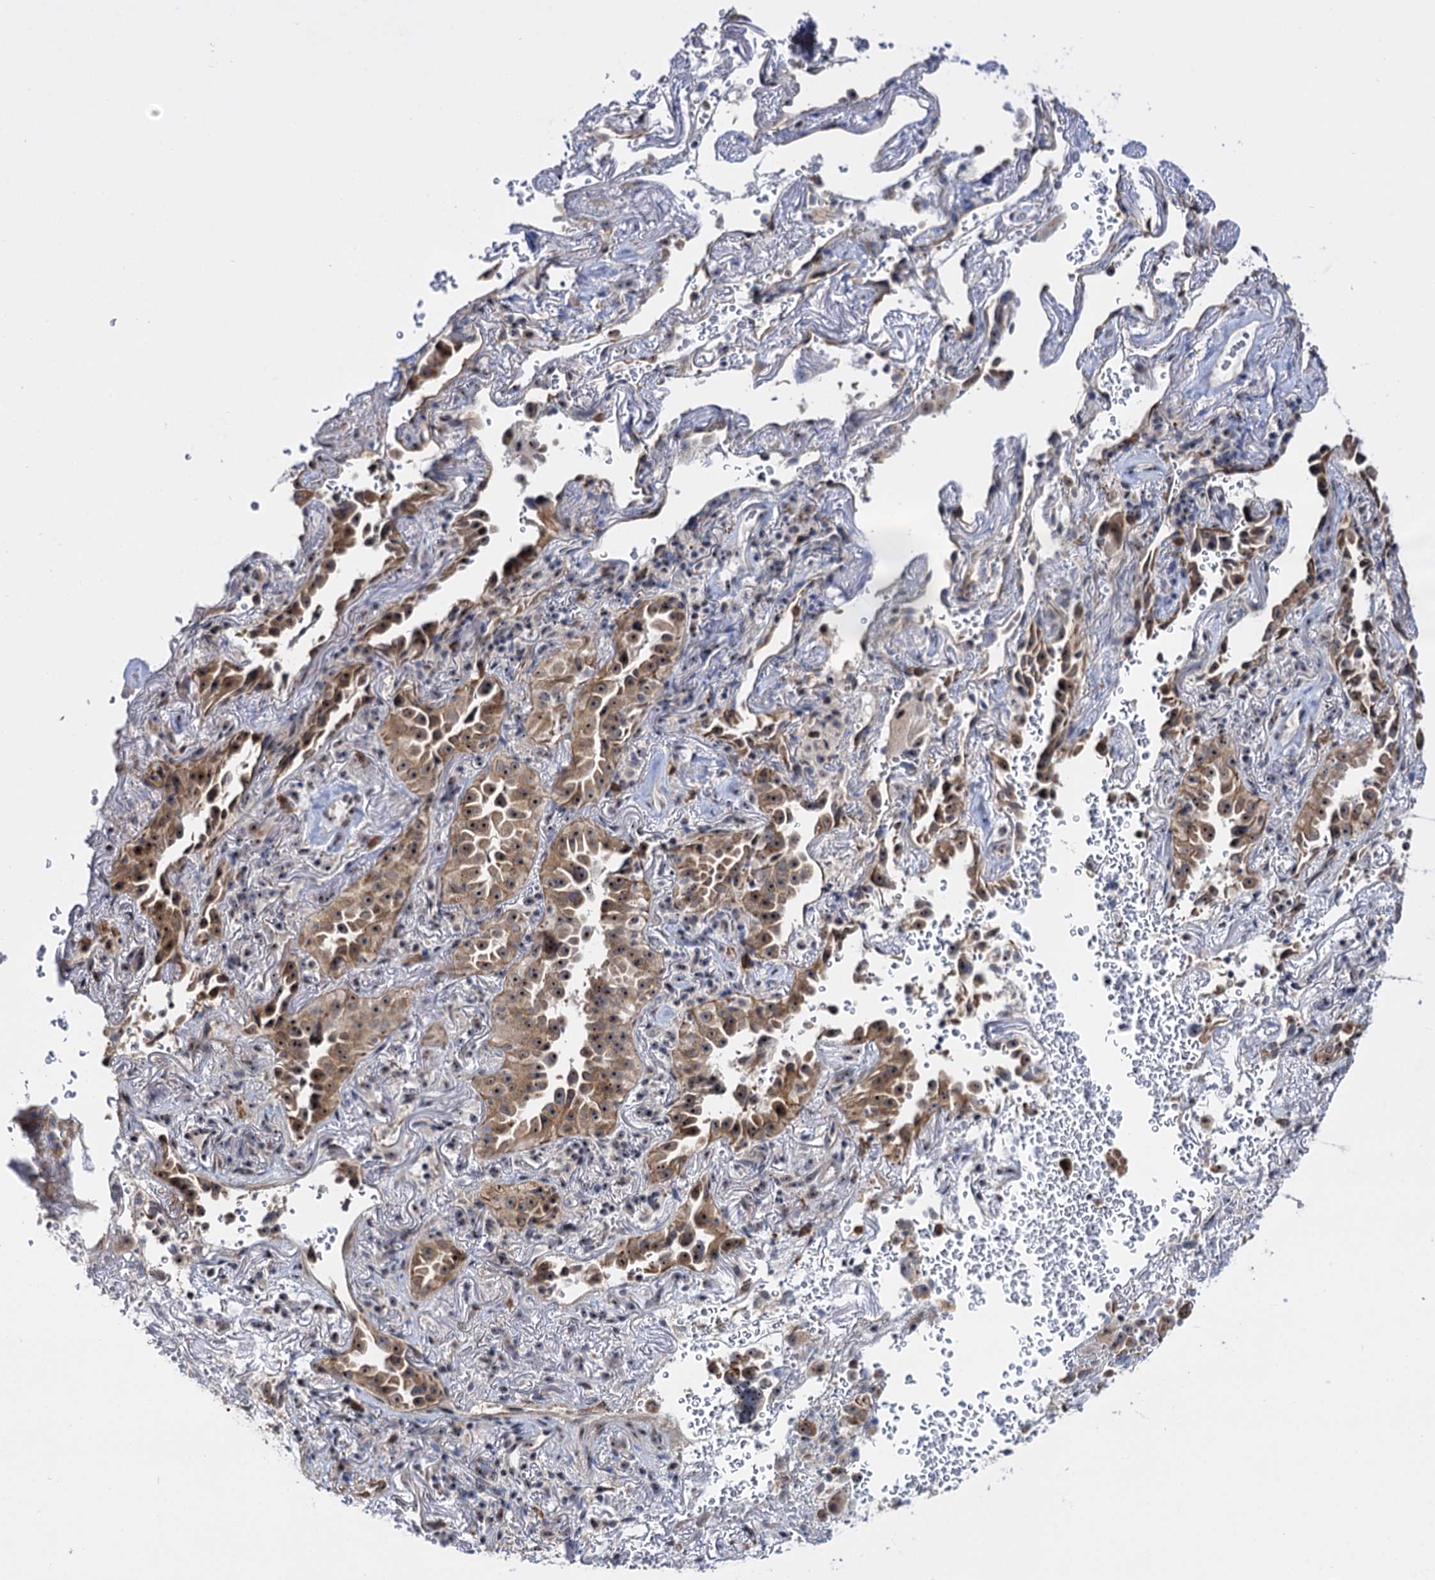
{"staining": {"intensity": "moderate", "quantity": ">75%", "location": "cytoplasmic/membranous,nuclear"}, "tissue": "lung cancer", "cell_type": "Tumor cells", "image_type": "cancer", "snomed": [{"axis": "morphology", "description": "Adenocarcinoma, NOS"}, {"axis": "topography", "description": "Lung"}], "caption": "IHC staining of lung cancer, which demonstrates medium levels of moderate cytoplasmic/membranous and nuclear positivity in about >75% of tumor cells indicating moderate cytoplasmic/membranous and nuclear protein positivity. The staining was performed using DAB (3,3'-diaminobenzidine) (brown) for protein detection and nuclei were counterstained in hematoxylin (blue).", "gene": "SUPT20H", "patient": {"sex": "female", "age": 69}}